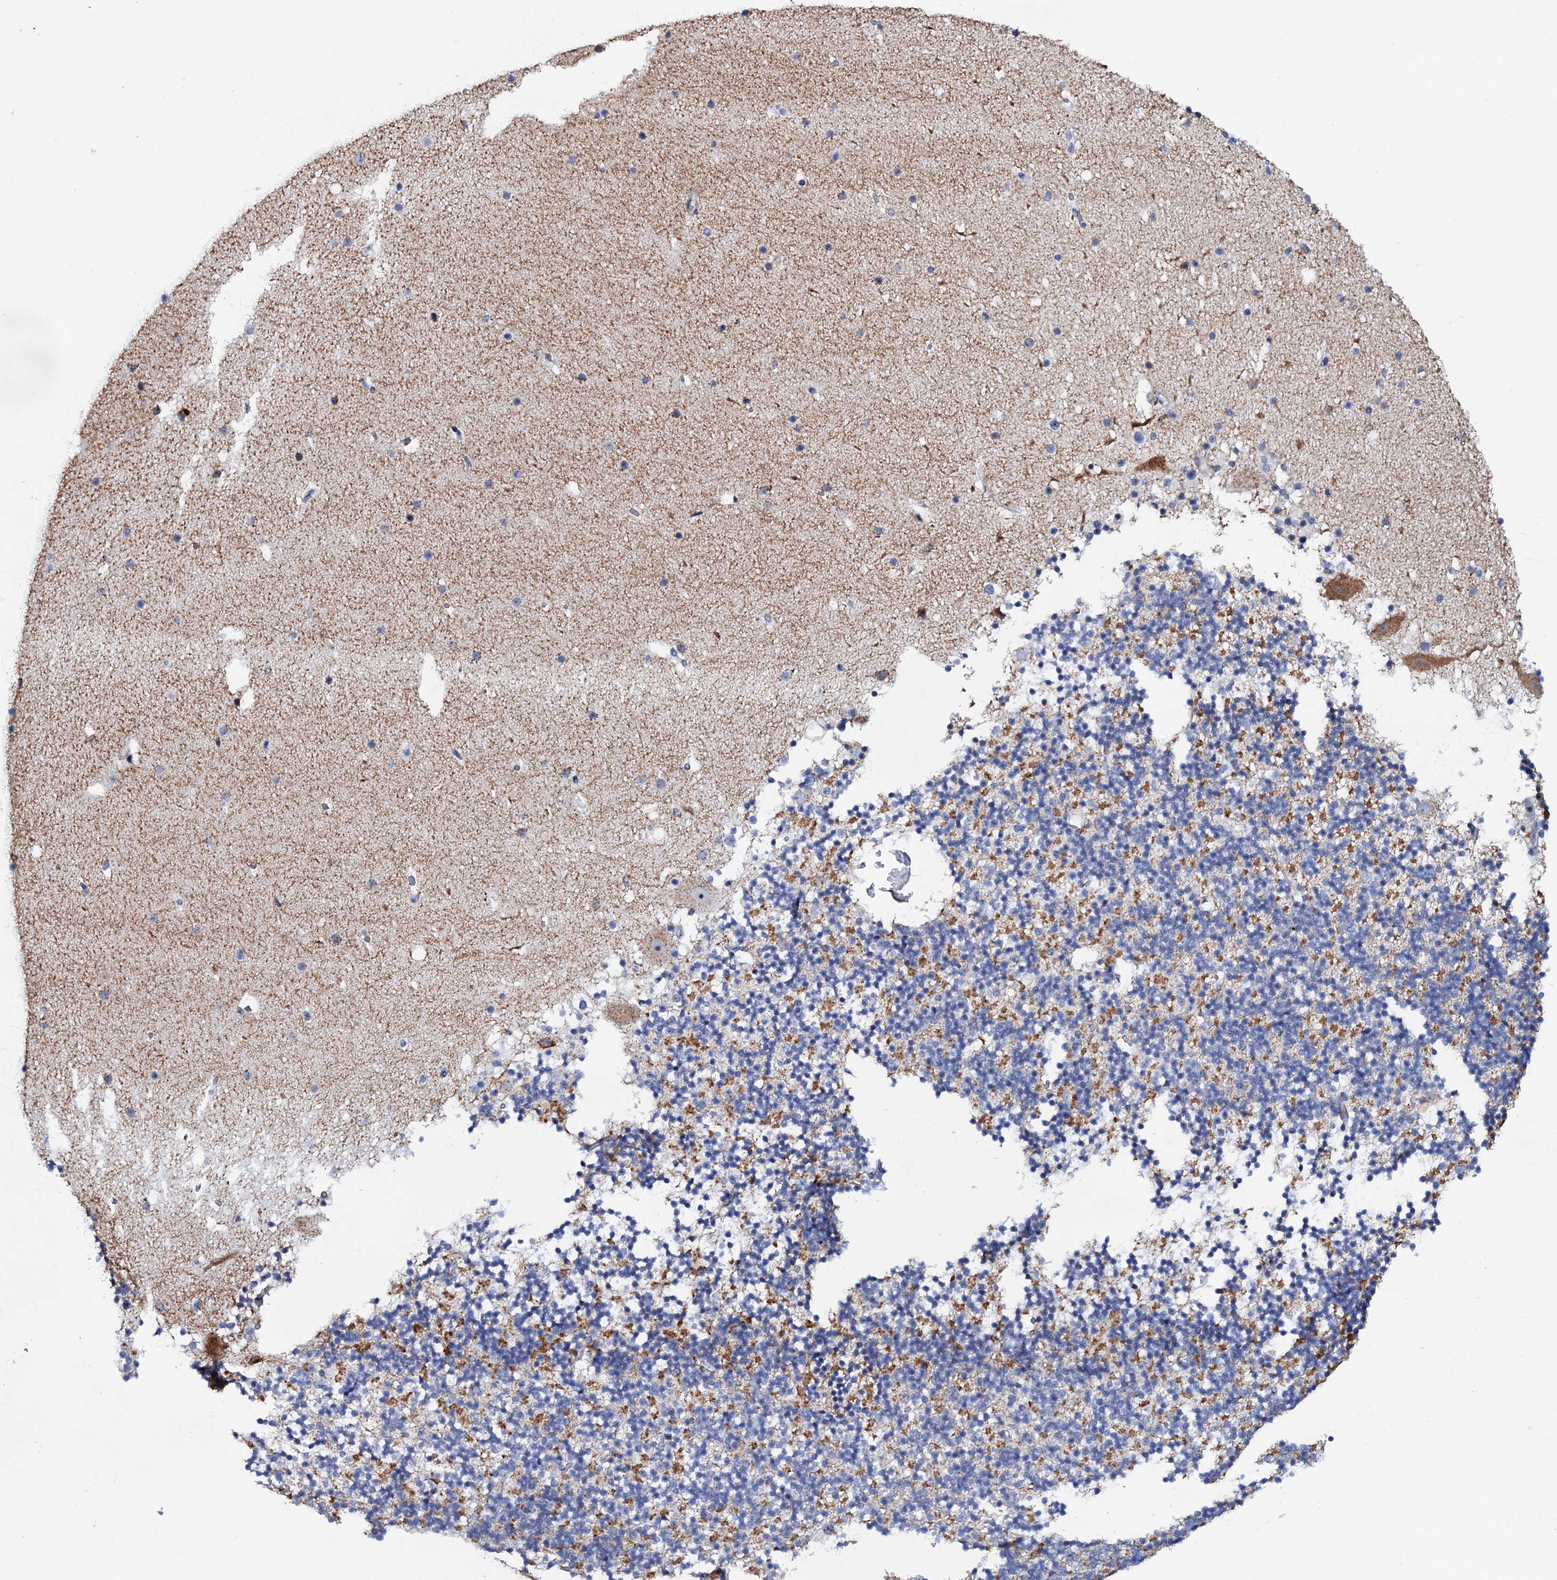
{"staining": {"intensity": "moderate", "quantity": "25%-75%", "location": "cytoplasmic/membranous"}, "tissue": "cerebellum", "cell_type": "Cells in granular layer", "image_type": "normal", "snomed": [{"axis": "morphology", "description": "Normal tissue, NOS"}, {"axis": "topography", "description": "Cerebellum"}], "caption": "The photomicrograph demonstrates a brown stain indicating the presence of a protein in the cytoplasmic/membranous of cells in granular layer in cerebellum. The staining was performed using DAB to visualize the protein expression in brown, while the nuclei were stained in blue with hematoxylin (Magnification: 20x).", "gene": "MRPL48", "patient": {"sex": "male", "age": 57}}